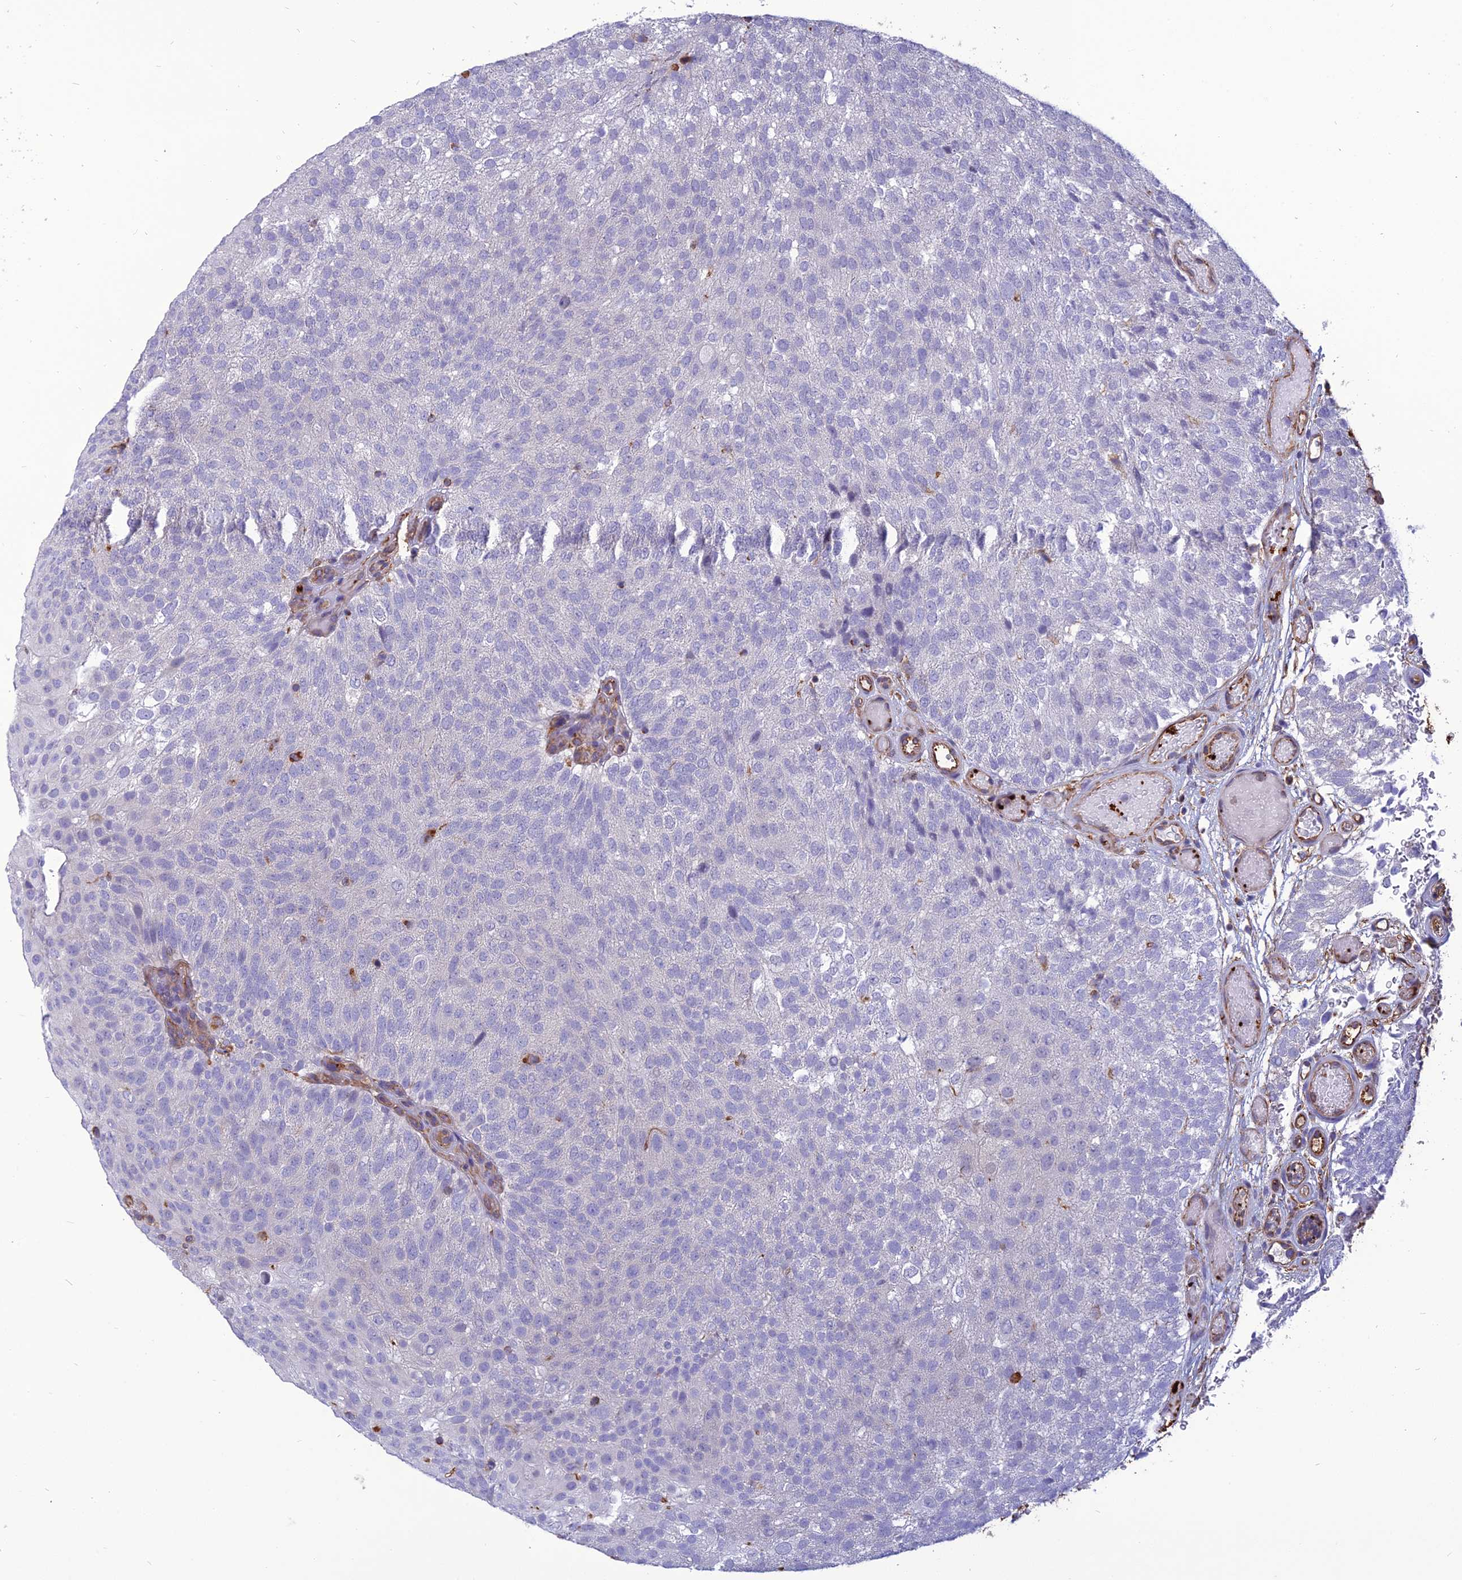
{"staining": {"intensity": "negative", "quantity": "none", "location": "none"}, "tissue": "urothelial cancer", "cell_type": "Tumor cells", "image_type": "cancer", "snomed": [{"axis": "morphology", "description": "Urothelial carcinoma, Low grade"}, {"axis": "topography", "description": "Urinary bladder"}], "caption": "A micrograph of urothelial carcinoma (low-grade) stained for a protein reveals no brown staining in tumor cells.", "gene": "PSMD11", "patient": {"sex": "male", "age": 78}}